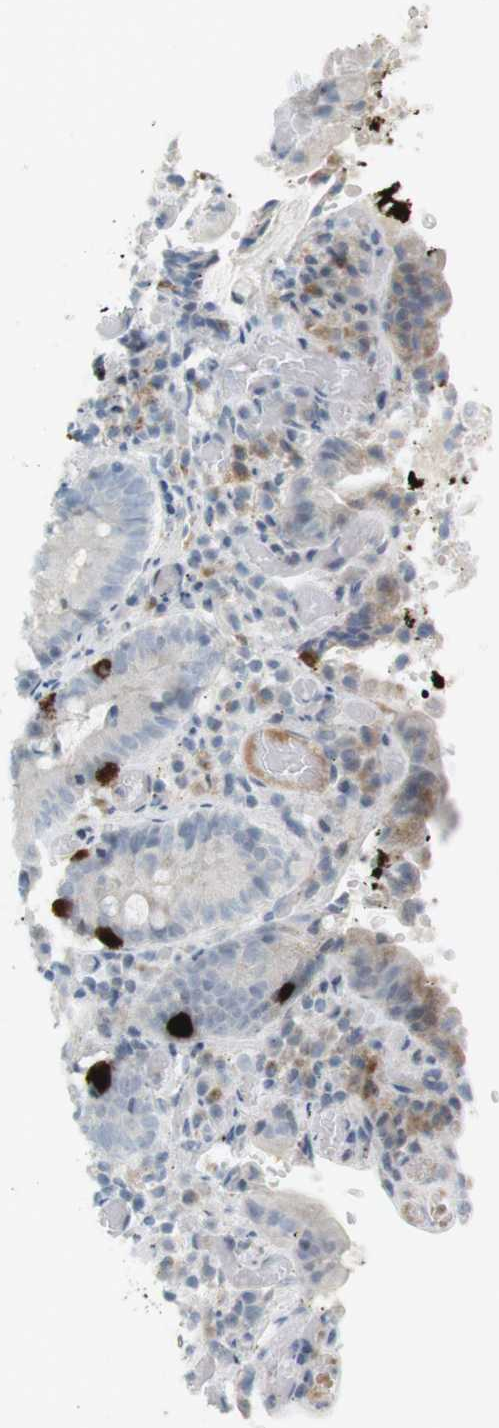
{"staining": {"intensity": "weak", "quantity": "<25%", "location": "cytoplasmic/membranous"}, "tissue": "small intestine", "cell_type": "Glandular cells", "image_type": "normal", "snomed": [{"axis": "morphology", "description": "Normal tissue, NOS"}, {"axis": "topography", "description": "Small intestine"}], "caption": "This is a photomicrograph of immunohistochemistry staining of normal small intestine, which shows no expression in glandular cells.", "gene": "DMC1", "patient": {"sex": "male", "age": 71}}